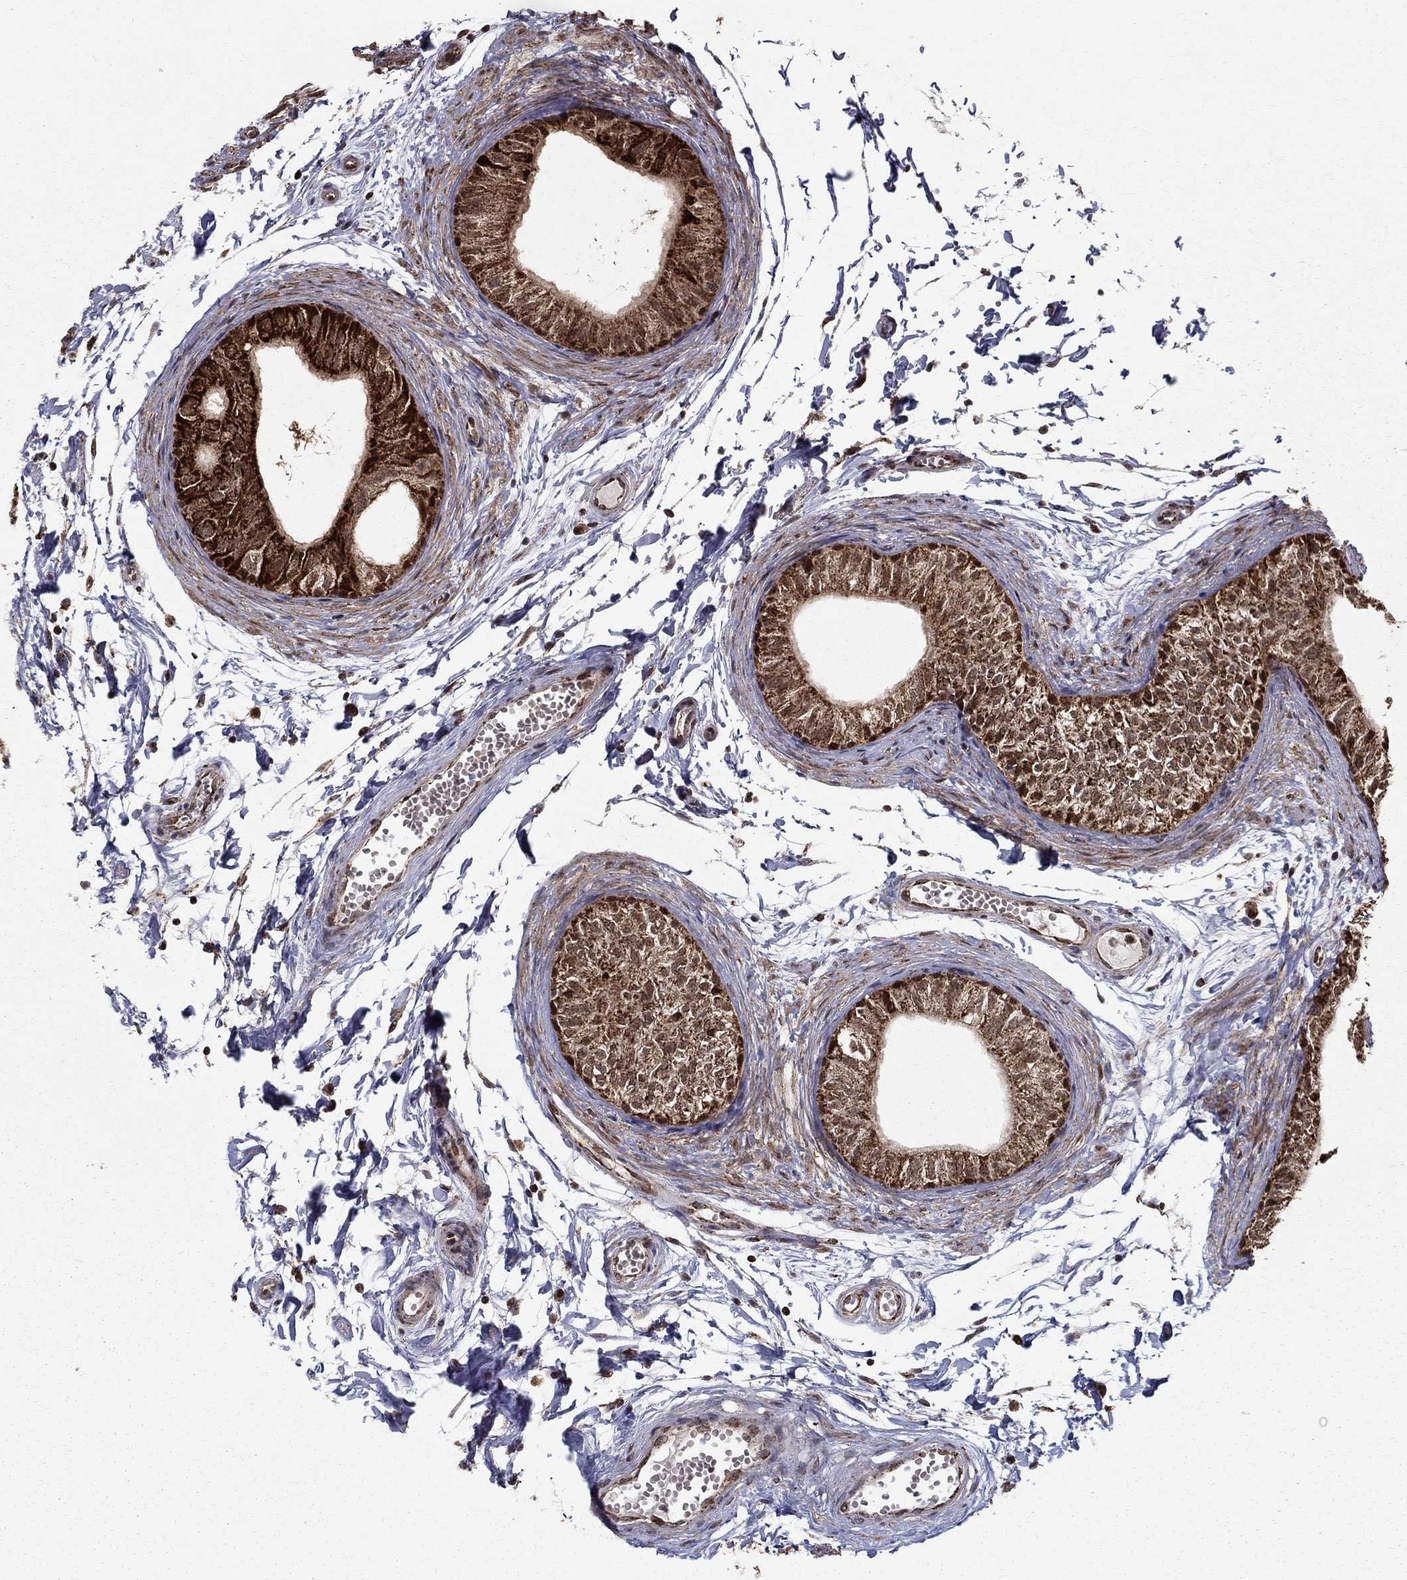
{"staining": {"intensity": "strong", "quantity": ">75%", "location": "cytoplasmic/membranous"}, "tissue": "epididymis", "cell_type": "Glandular cells", "image_type": "normal", "snomed": [{"axis": "morphology", "description": "Normal tissue, NOS"}, {"axis": "topography", "description": "Epididymis"}], "caption": "An immunohistochemistry image of normal tissue is shown. Protein staining in brown shows strong cytoplasmic/membranous positivity in epididymis within glandular cells.", "gene": "ACOT13", "patient": {"sex": "male", "age": 22}}